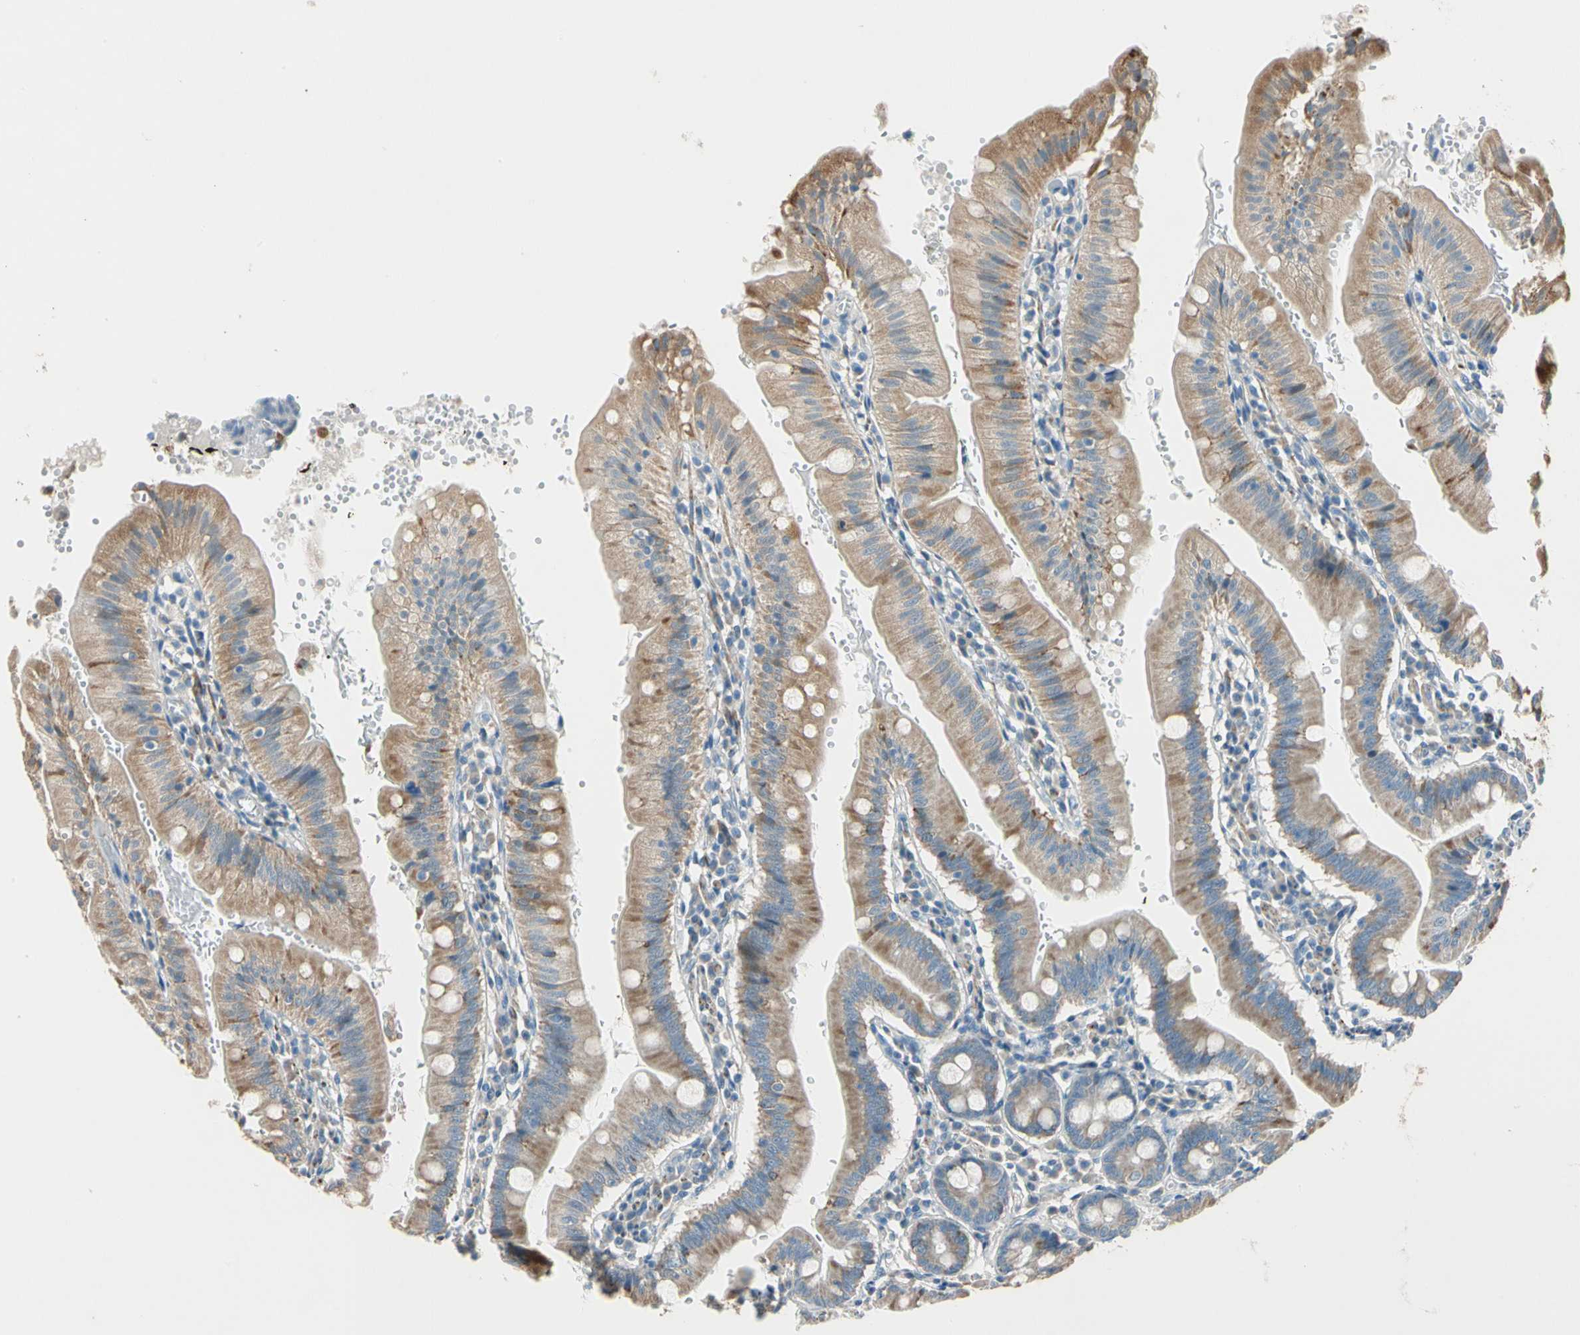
{"staining": {"intensity": "moderate", "quantity": ">75%", "location": "cytoplasmic/membranous"}, "tissue": "small intestine", "cell_type": "Glandular cells", "image_type": "normal", "snomed": [{"axis": "morphology", "description": "Normal tissue, NOS"}, {"axis": "topography", "description": "Small intestine"}], "caption": "Moderate cytoplasmic/membranous positivity for a protein is identified in about >75% of glandular cells of benign small intestine using IHC.", "gene": "LY6G6F", "patient": {"sex": "male", "age": 71}}